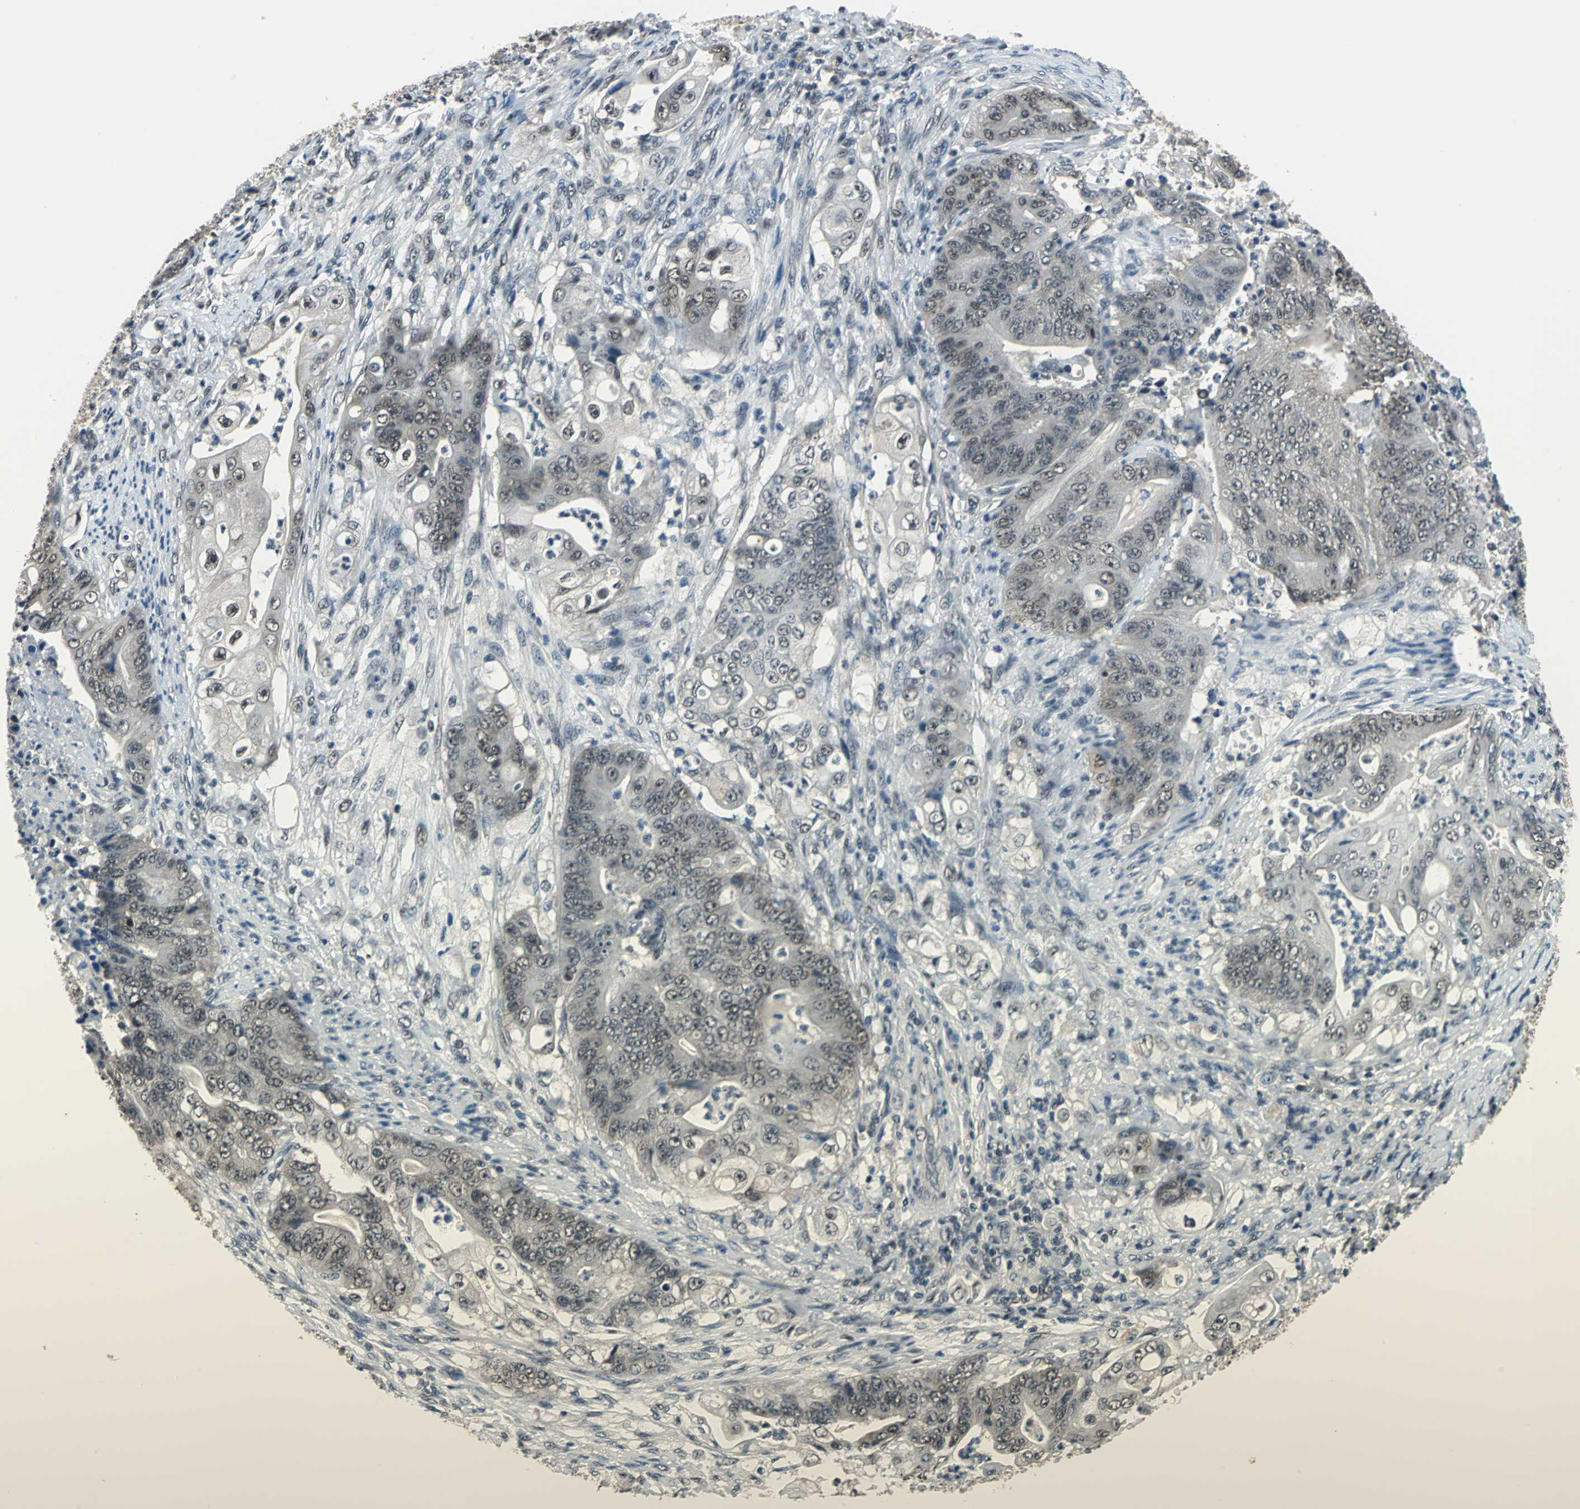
{"staining": {"intensity": "moderate", "quantity": ">75%", "location": "nuclear"}, "tissue": "stomach cancer", "cell_type": "Tumor cells", "image_type": "cancer", "snomed": [{"axis": "morphology", "description": "Adenocarcinoma, NOS"}, {"axis": "topography", "description": "Stomach"}], "caption": "This image shows immunohistochemistry (IHC) staining of human stomach cancer (adenocarcinoma), with medium moderate nuclear expression in approximately >75% of tumor cells.", "gene": "RBM14", "patient": {"sex": "female", "age": 73}}